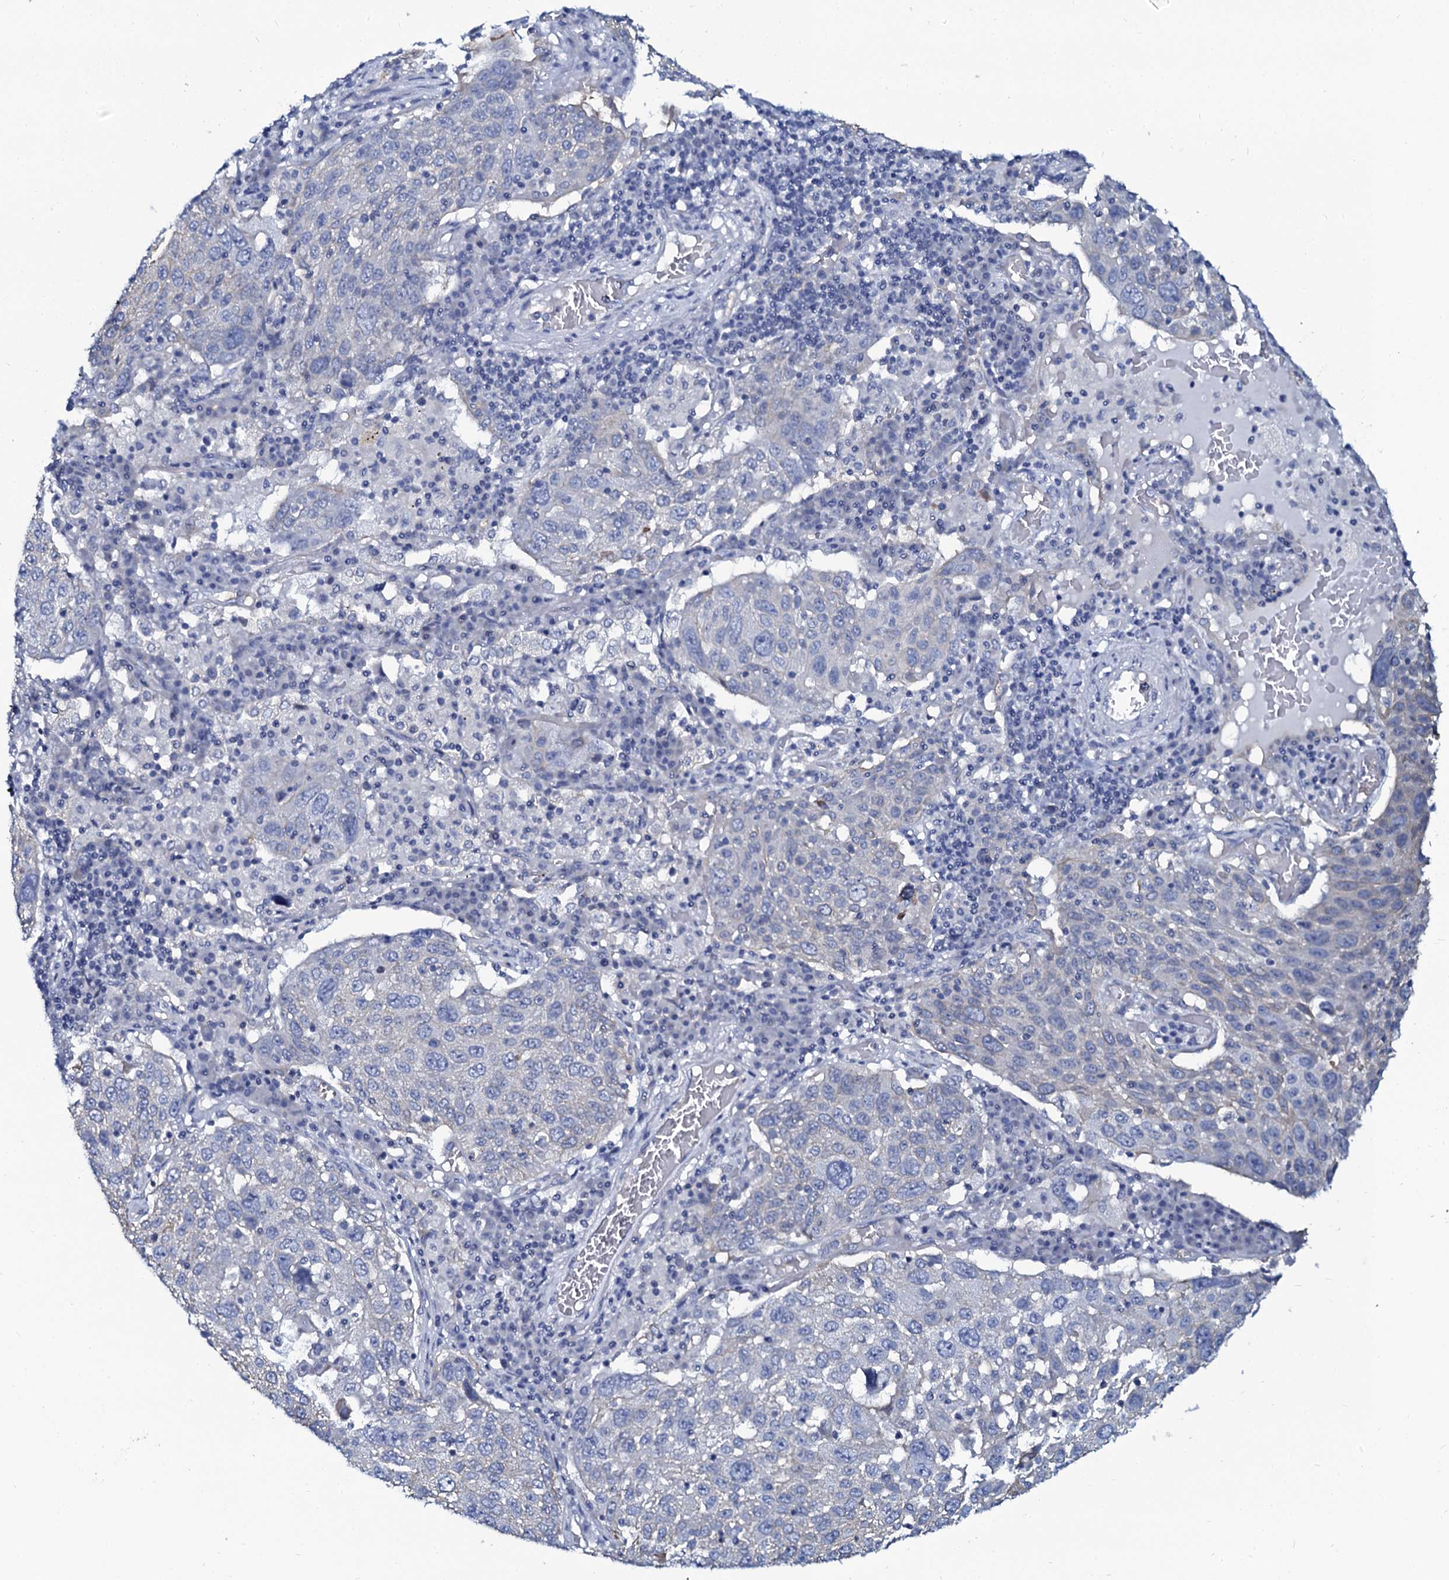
{"staining": {"intensity": "negative", "quantity": "none", "location": "none"}, "tissue": "lung cancer", "cell_type": "Tumor cells", "image_type": "cancer", "snomed": [{"axis": "morphology", "description": "Squamous cell carcinoma, NOS"}, {"axis": "topography", "description": "Lung"}], "caption": "DAB immunohistochemical staining of human squamous cell carcinoma (lung) displays no significant positivity in tumor cells.", "gene": "C10orf88", "patient": {"sex": "male", "age": 65}}